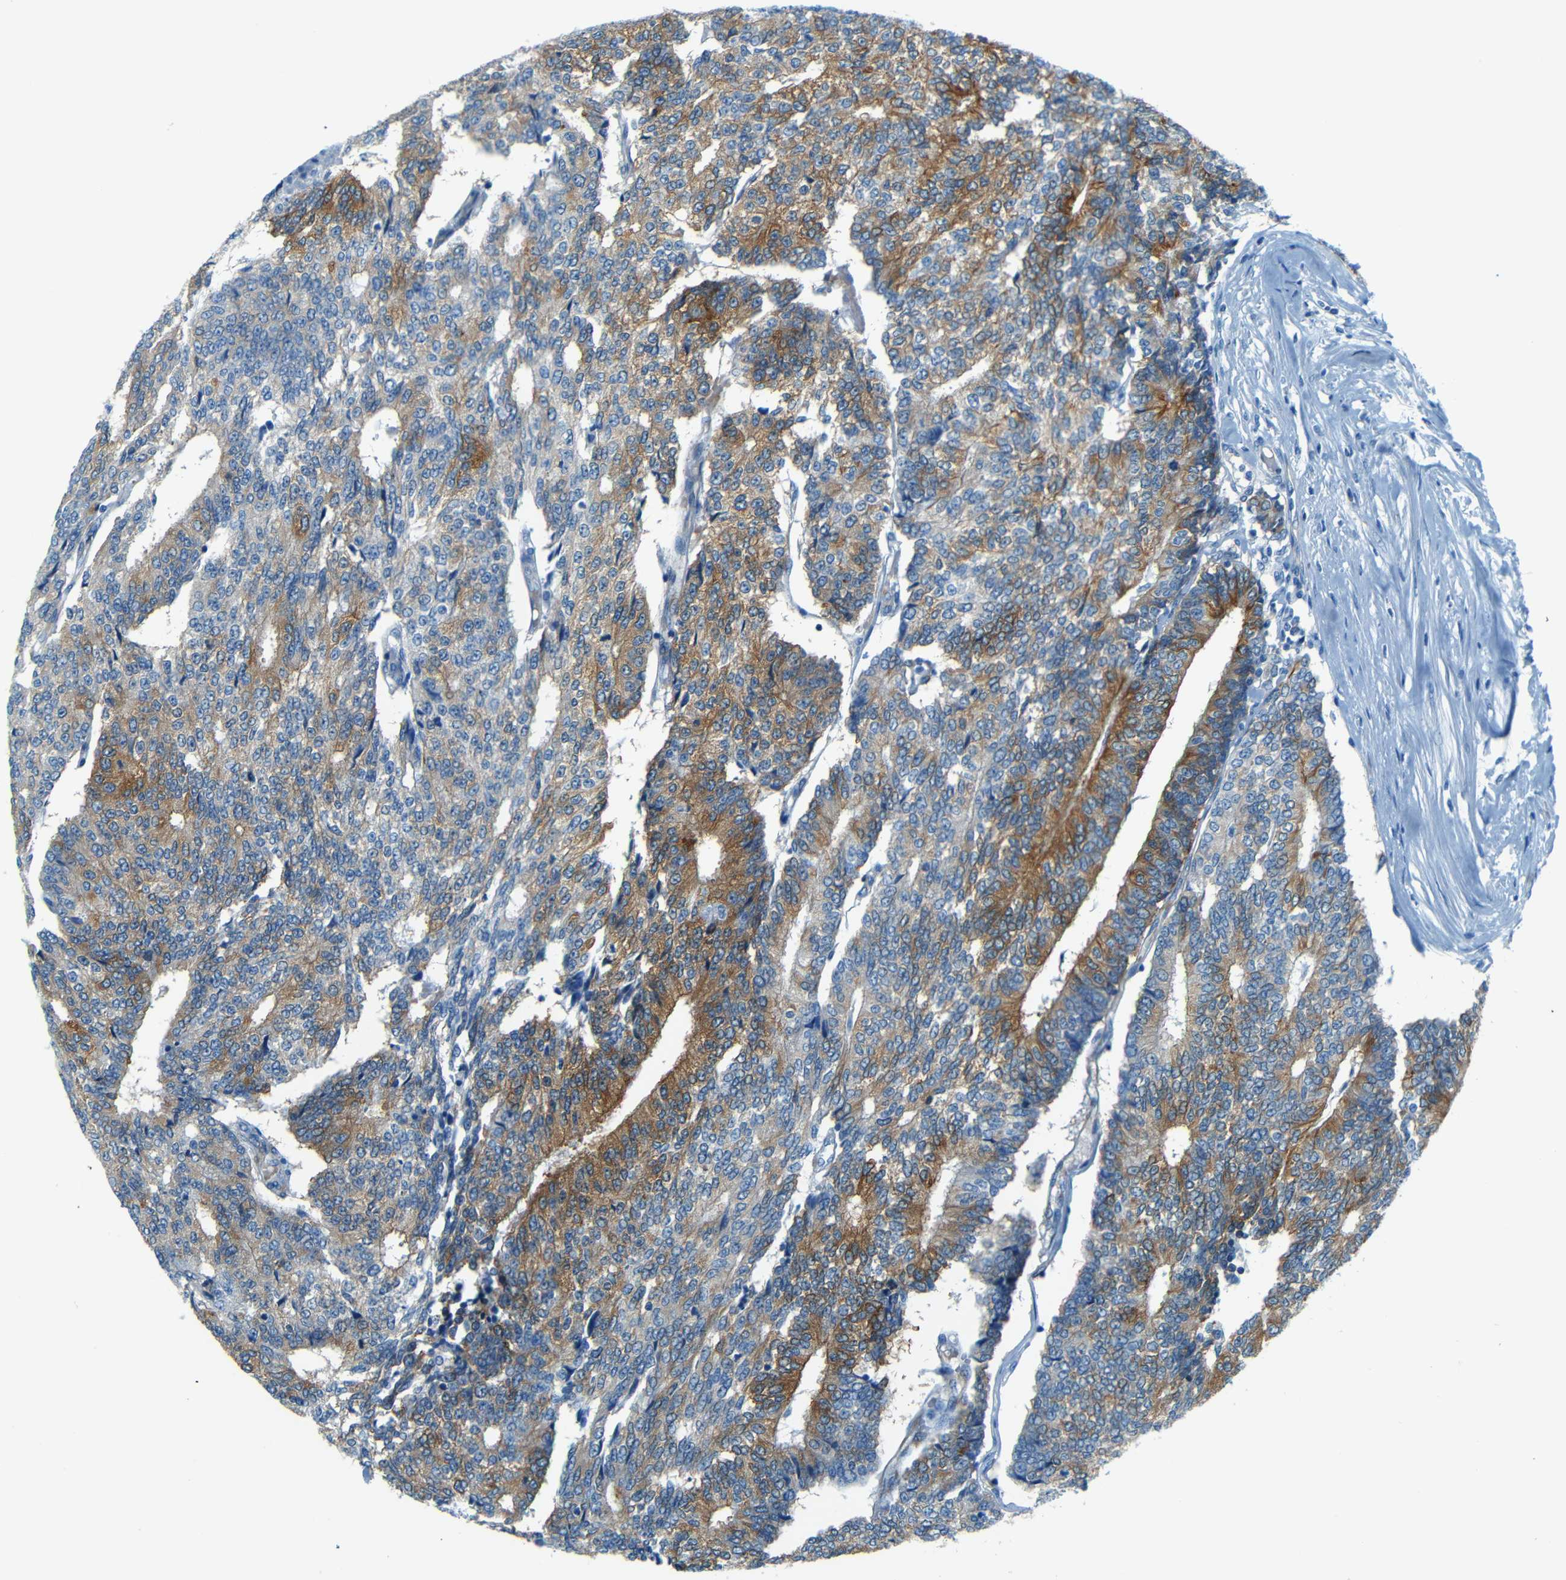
{"staining": {"intensity": "moderate", "quantity": "25%-75%", "location": "cytoplasmic/membranous"}, "tissue": "prostate cancer", "cell_type": "Tumor cells", "image_type": "cancer", "snomed": [{"axis": "morphology", "description": "Normal tissue, NOS"}, {"axis": "morphology", "description": "Adenocarcinoma, High grade"}, {"axis": "topography", "description": "Prostate"}, {"axis": "topography", "description": "Seminal veicle"}], "caption": "A brown stain labels moderate cytoplasmic/membranous expression of a protein in prostate adenocarcinoma (high-grade) tumor cells. Immunohistochemistry (ihc) stains the protein of interest in brown and the nuclei are stained blue.", "gene": "MAP2", "patient": {"sex": "male", "age": 55}}